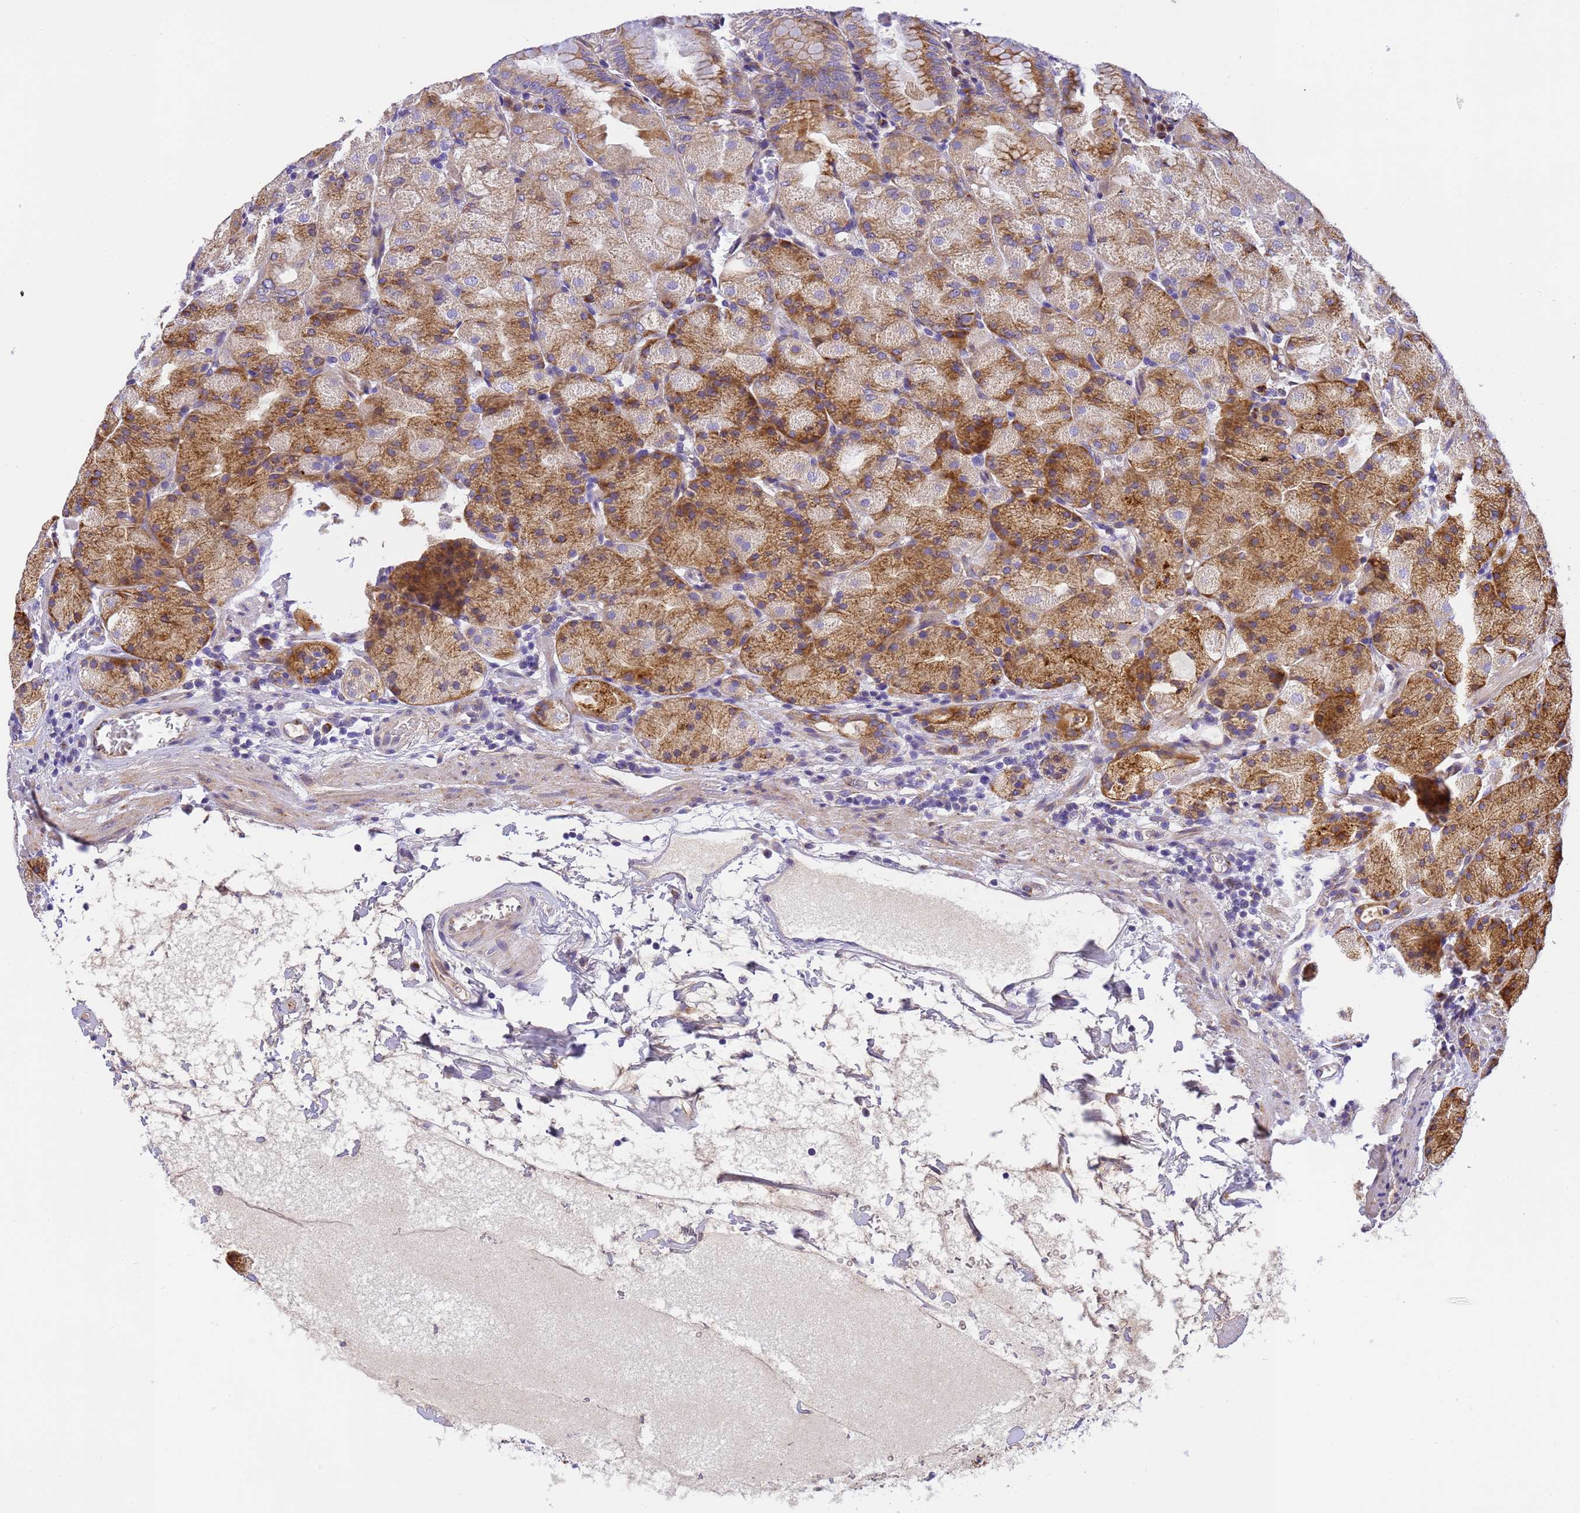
{"staining": {"intensity": "strong", "quantity": "25%-75%", "location": "cytoplasmic/membranous"}, "tissue": "stomach", "cell_type": "Glandular cells", "image_type": "normal", "snomed": [{"axis": "morphology", "description": "Normal tissue, NOS"}, {"axis": "topography", "description": "Stomach, upper"}, {"axis": "topography", "description": "Stomach, lower"}], "caption": "Immunohistochemistry (IHC) of normal human stomach displays high levels of strong cytoplasmic/membranous staining in about 25%-75% of glandular cells. The staining was performed using DAB (3,3'-diaminobenzidine), with brown indicating positive protein expression. Nuclei are stained blue with hematoxylin.", "gene": "RHBDD3", "patient": {"sex": "male", "age": 62}}